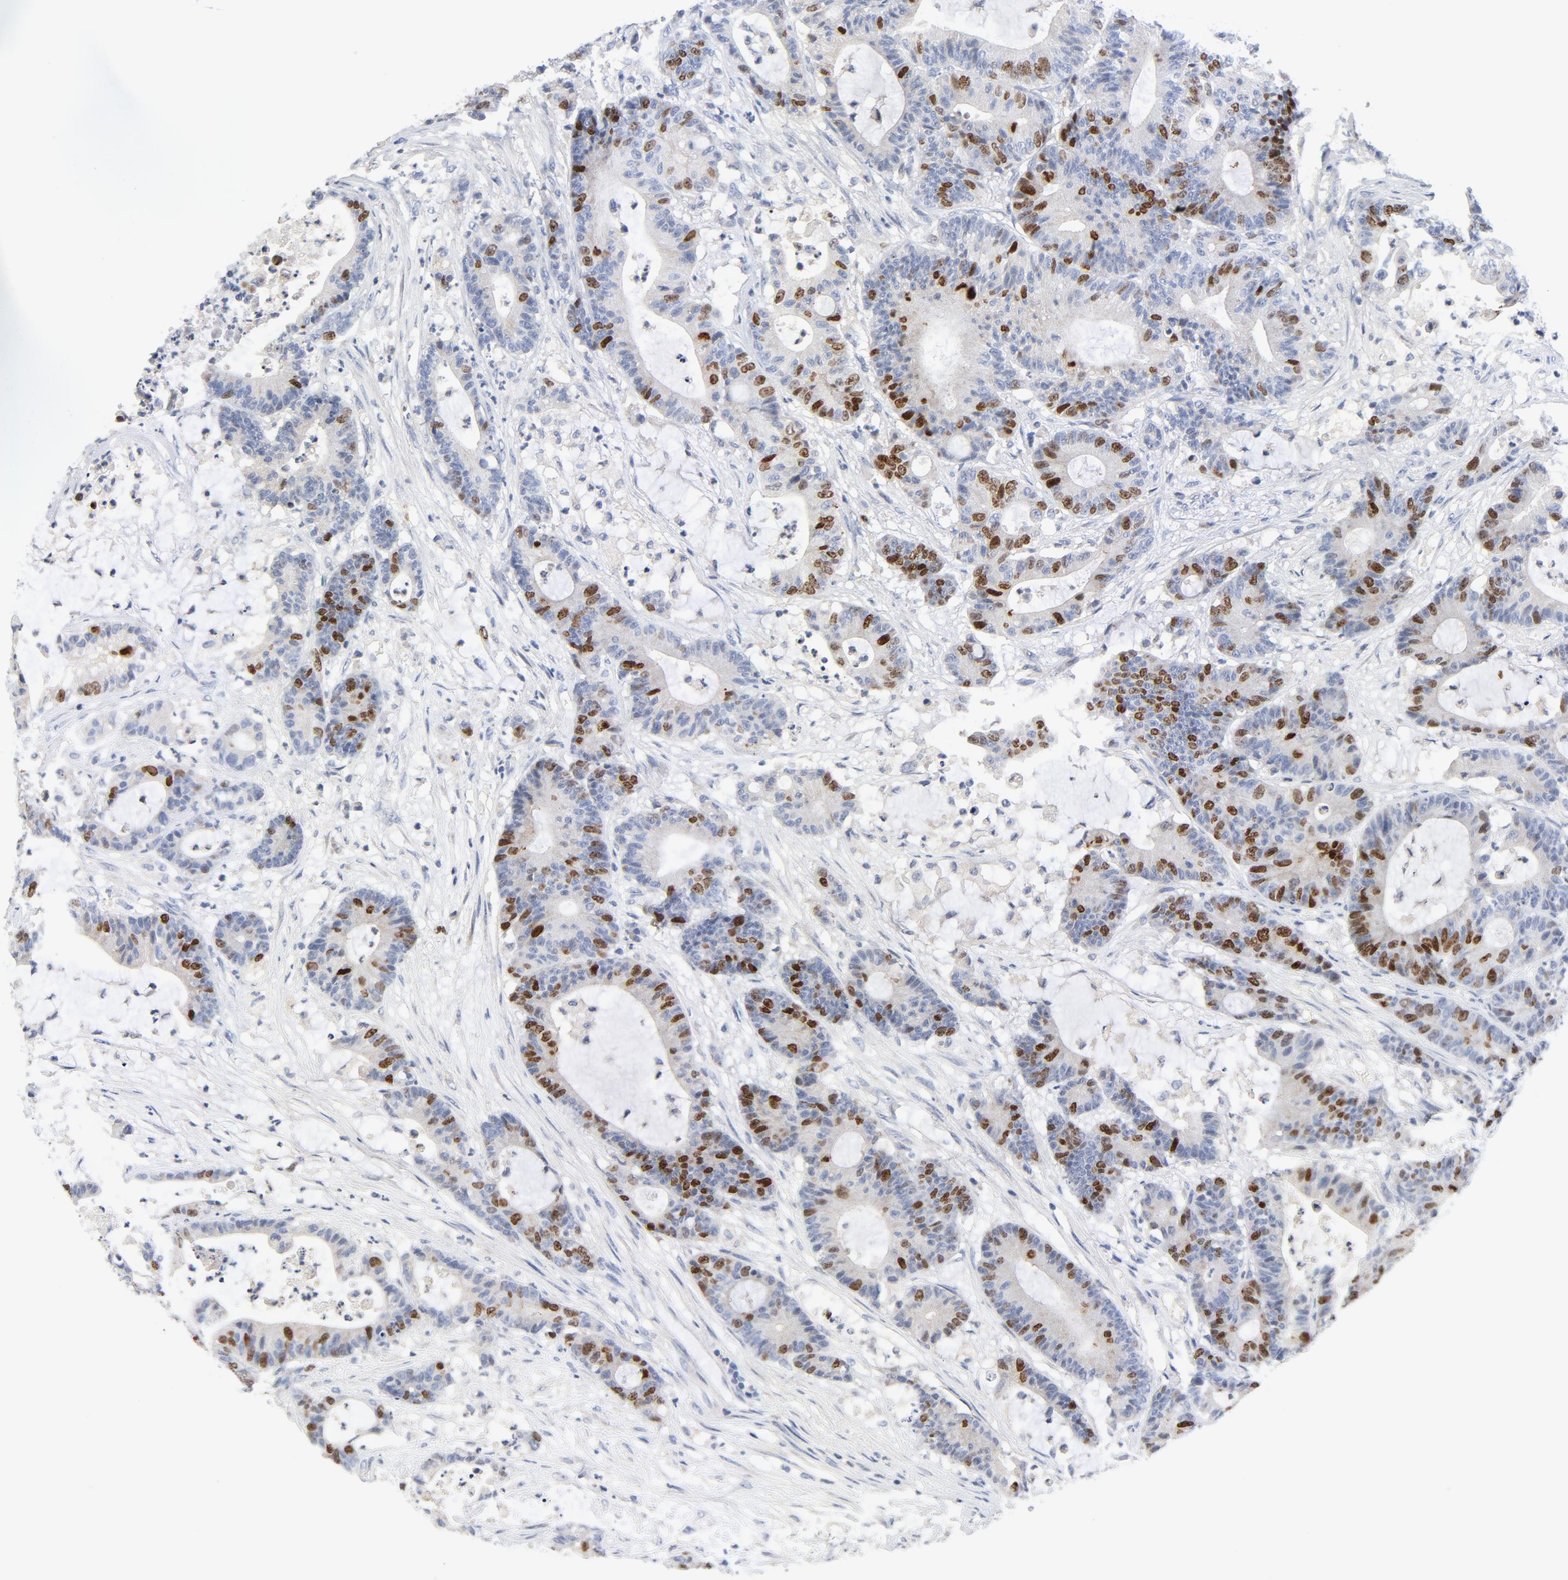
{"staining": {"intensity": "moderate", "quantity": "<25%", "location": "nuclear"}, "tissue": "colorectal cancer", "cell_type": "Tumor cells", "image_type": "cancer", "snomed": [{"axis": "morphology", "description": "Adenocarcinoma, NOS"}, {"axis": "topography", "description": "Colon"}], "caption": "There is low levels of moderate nuclear expression in tumor cells of colorectal adenocarcinoma, as demonstrated by immunohistochemical staining (brown color).", "gene": "BIRC5", "patient": {"sex": "female", "age": 84}}